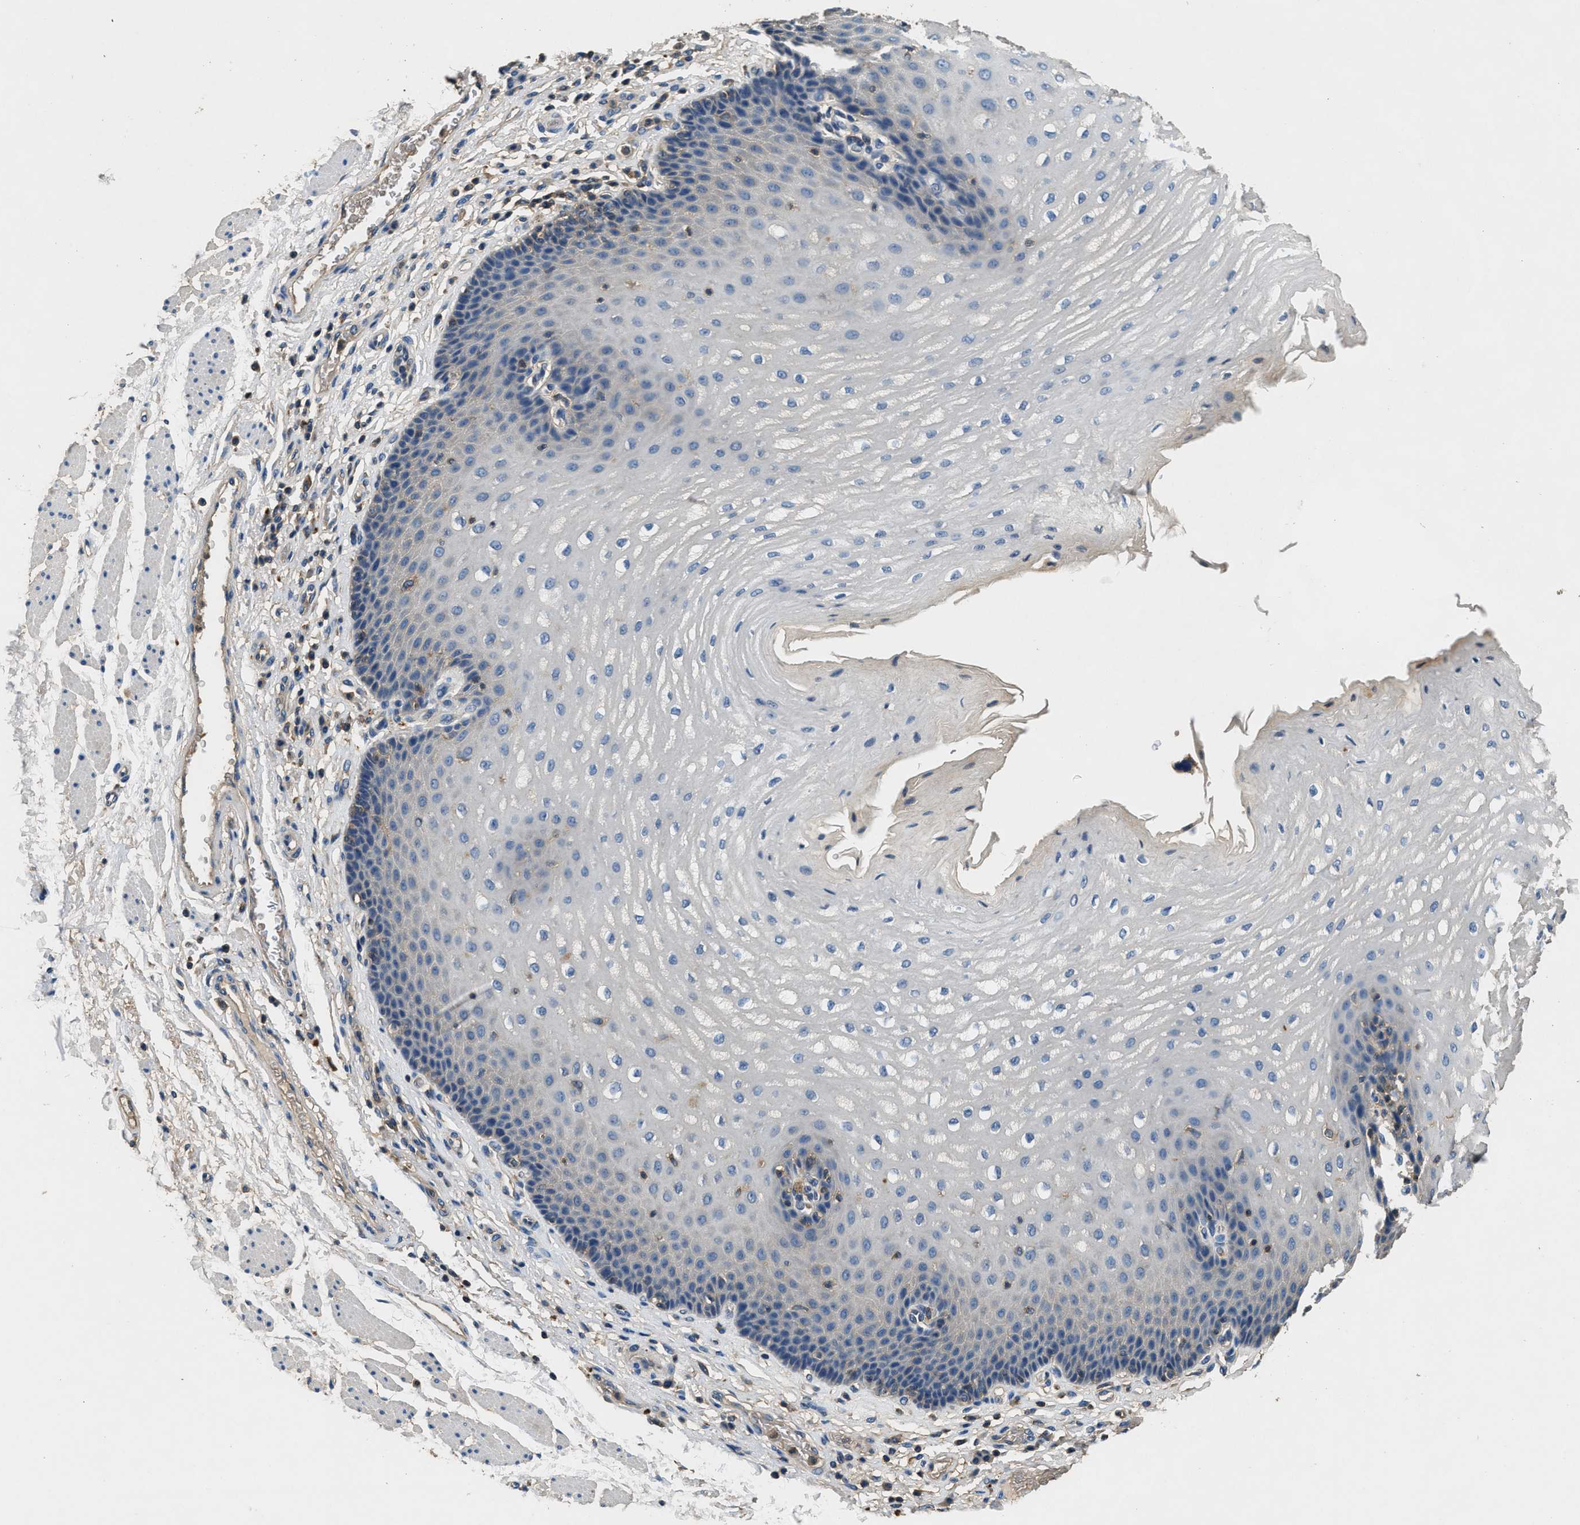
{"staining": {"intensity": "negative", "quantity": "none", "location": "none"}, "tissue": "esophagus", "cell_type": "Squamous epithelial cells", "image_type": "normal", "snomed": [{"axis": "morphology", "description": "Normal tissue, NOS"}, {"axis": "topography", "description": "Esophagus"}], "caption": "IHC histopathology image of normal esophagus: esophagus stained with DAB (3,3'-diaminobenzidine) displays no significant protein positivity in squamous epithelial cells.", "gene": "BLOC1S1", "patient": {"sex": "male", "age": 54}}